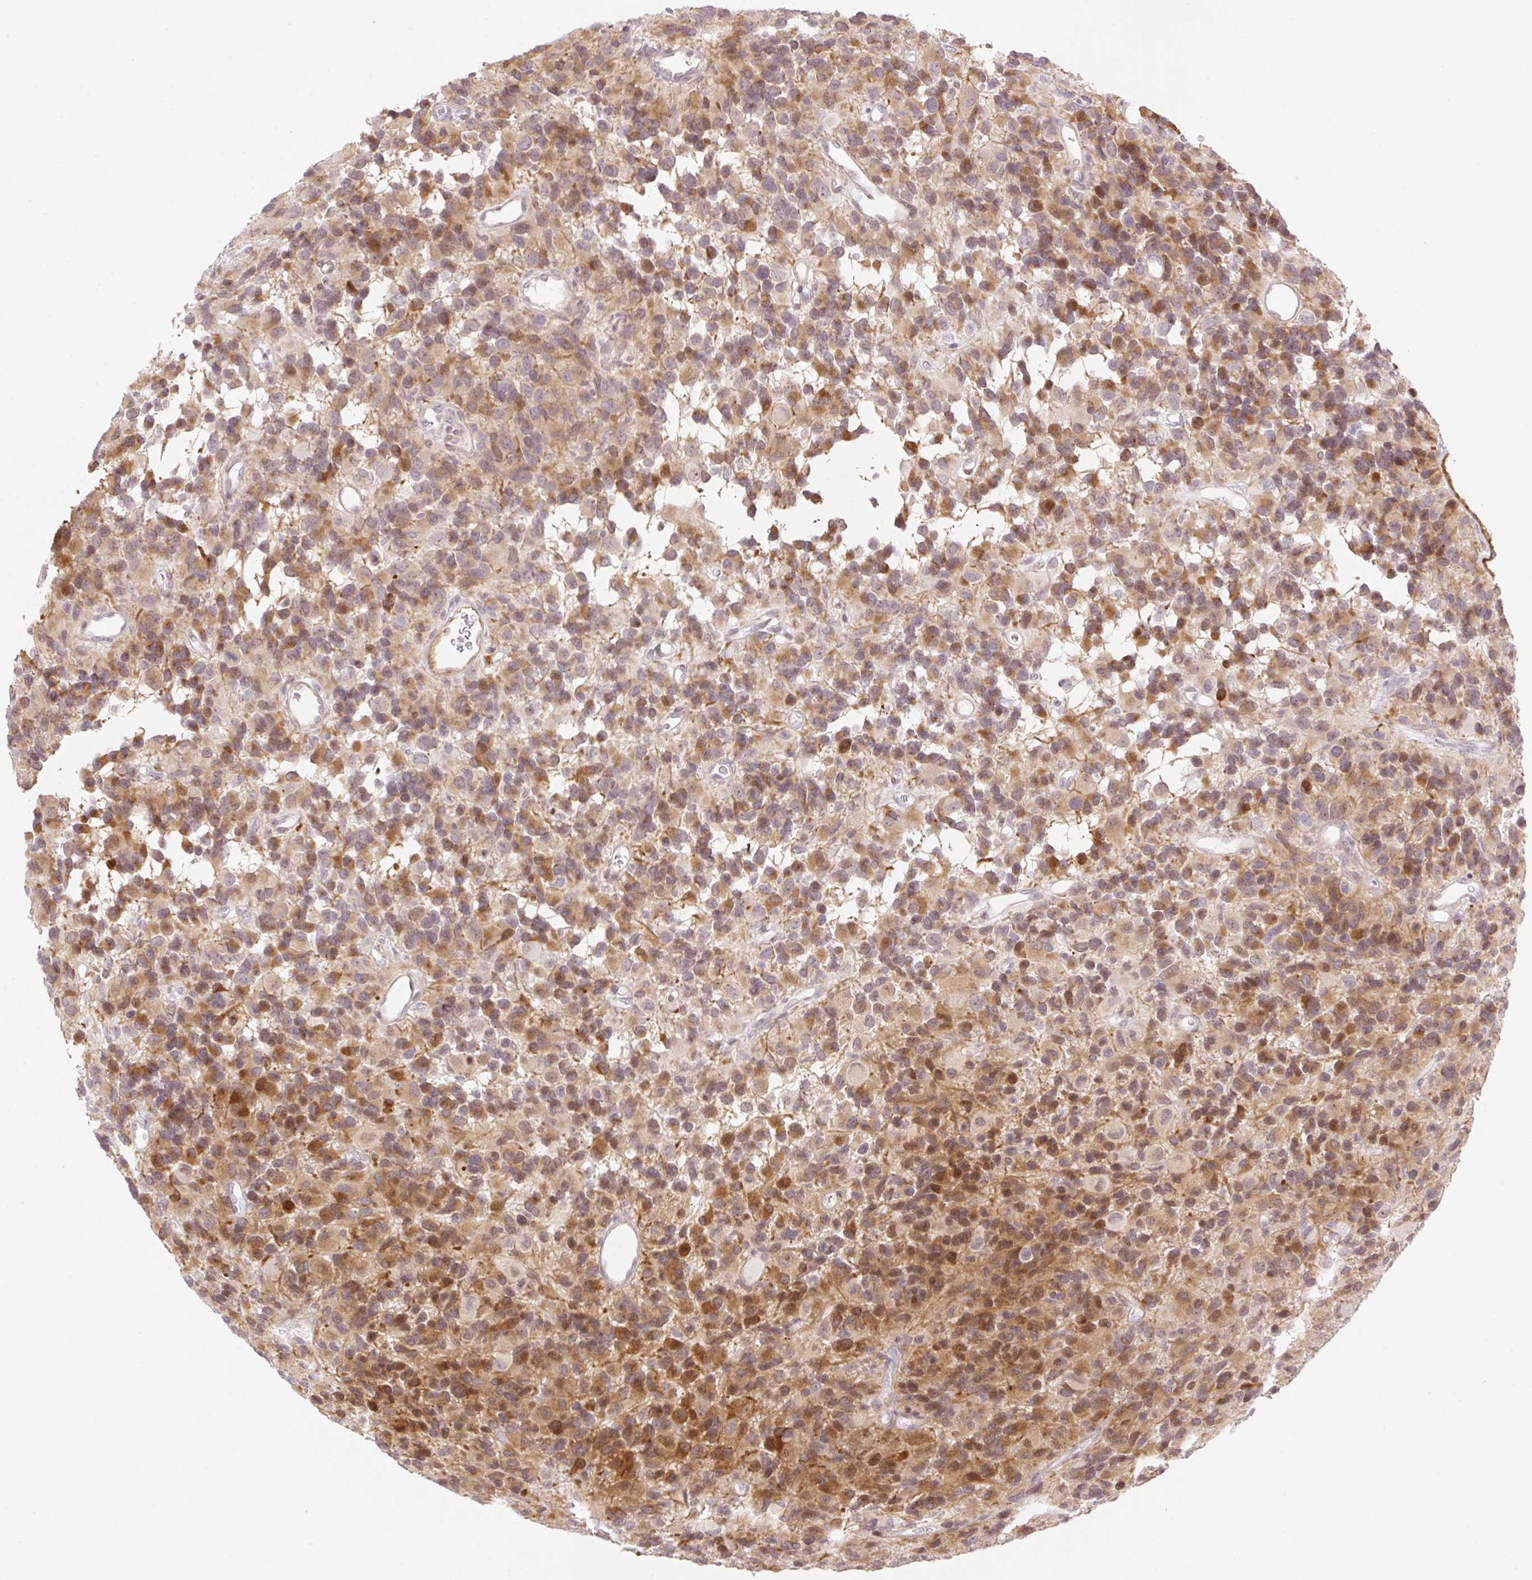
{"staining": {"intensity": "moderate", "quantity": ">75%", "location": "cytoplasmic/membranous,nuclear"}, "tissue": "glioma", "cell_type": "Tumor cells", "image_type": "cancer", "snomed": [{"axis": "morphology", "description": "Glioma, malignant, High grade"}, {"axis": "topography", "description": "Brain"}], "caption": "High-grade glioma (malignant) stained for a protein (brown) demonstrates moderate cytoplasmic/membranous and nuclear positive staining in about >75% of tumor cells.", "gene": "ZFP41", "patient": {"sex": "male", "age": 77}}